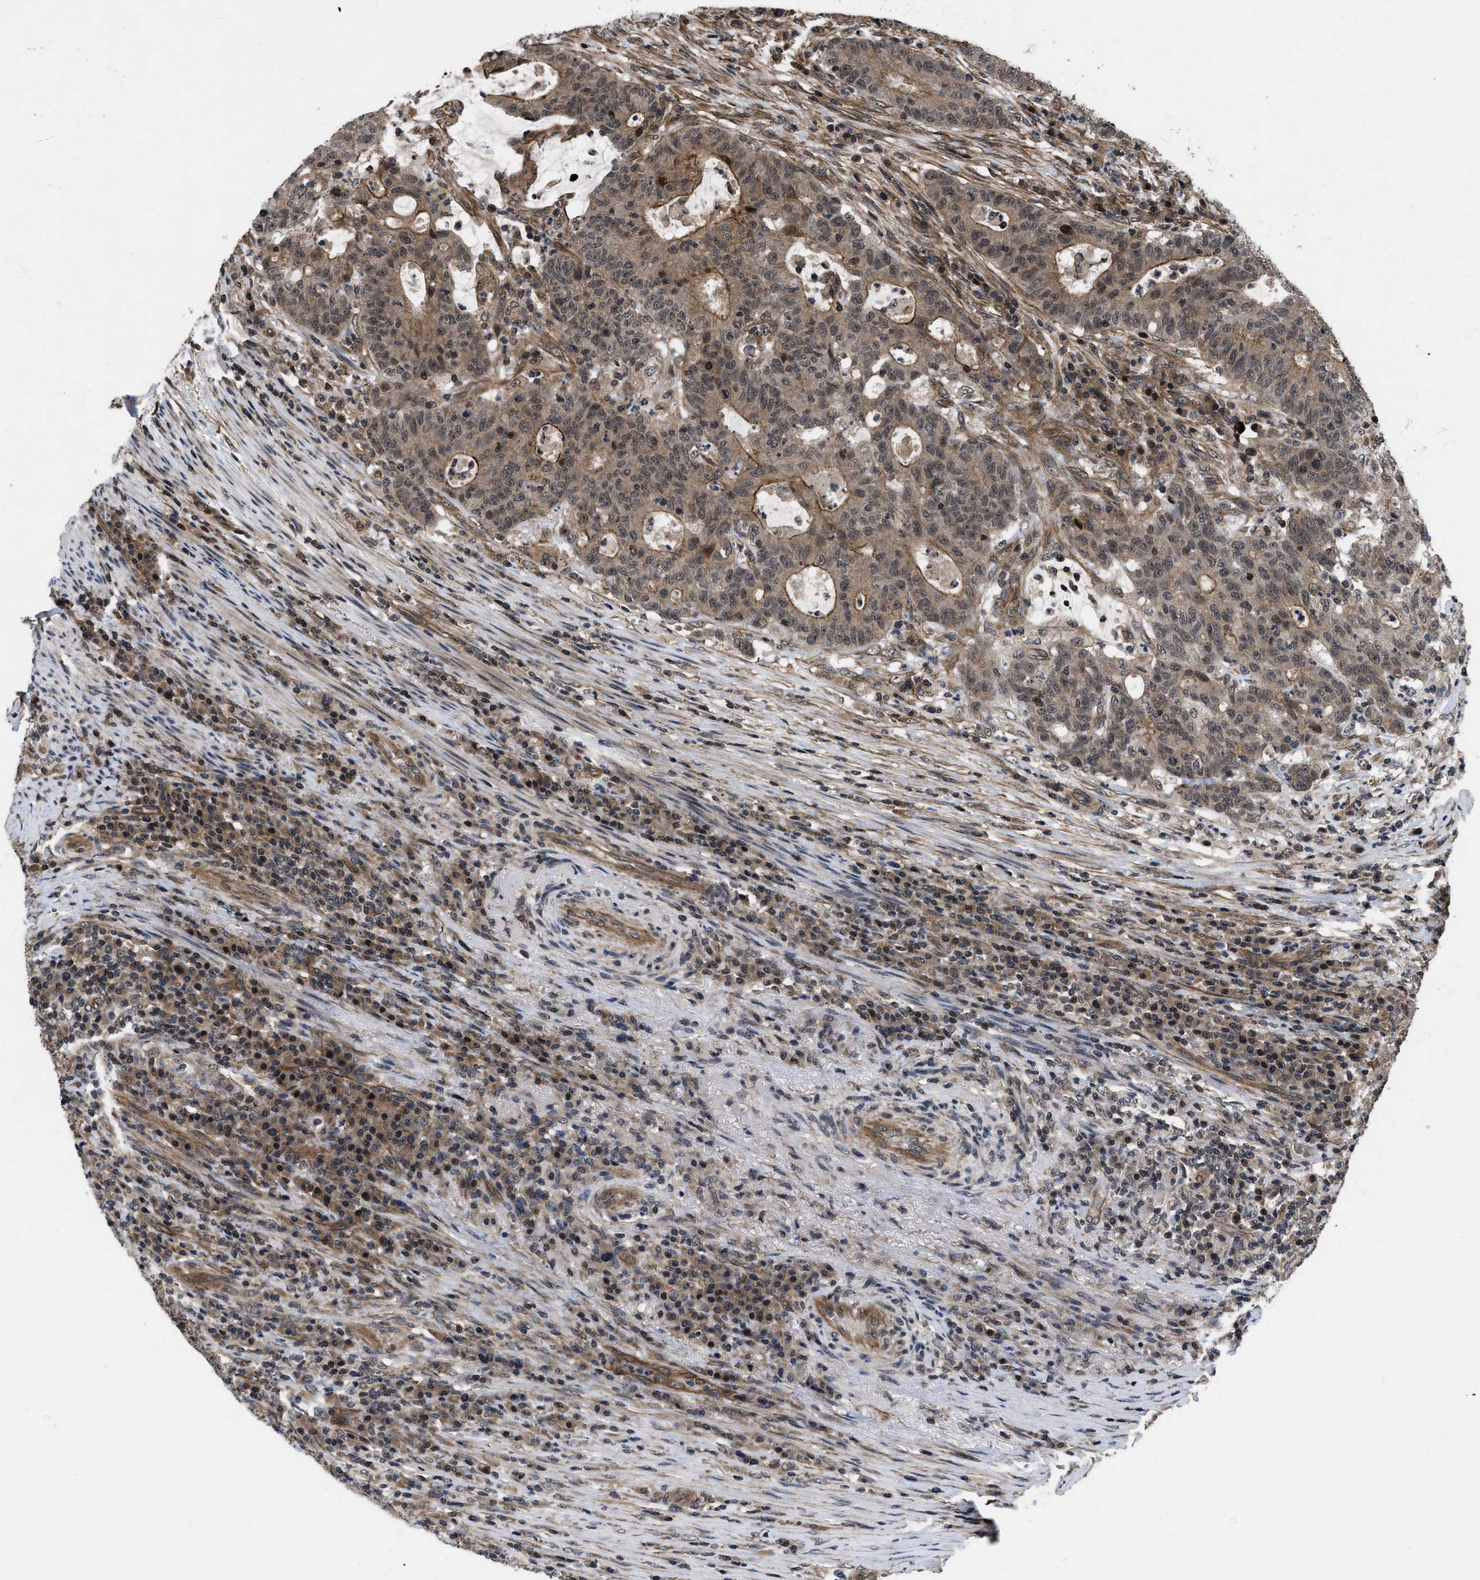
{"staining": {"intensity": "weak", "quantity": "25%-75%", "location": "cytoplasmic/membranous"}, "tissue": "colorectal cancer", "cell_type": "Tumor cells", "image_type": "cancer", "snomed": [{"axis": "morphology", "description": "Normal tissue, NOS"}, {"axis": "morphology", "description": "Adenocarcinoma, NOS"}, {"axis": "topography", "description": "Colon"}], "caption": "The histopathology image demonstrates staining of colorectal cancer (adenocarcinoma), revealing weak cytoplasmic/membranous protein expression (brown color) within tumor cells.", "gene": "DNAJC14", "patient": {"sex": "female", "age": 75}}